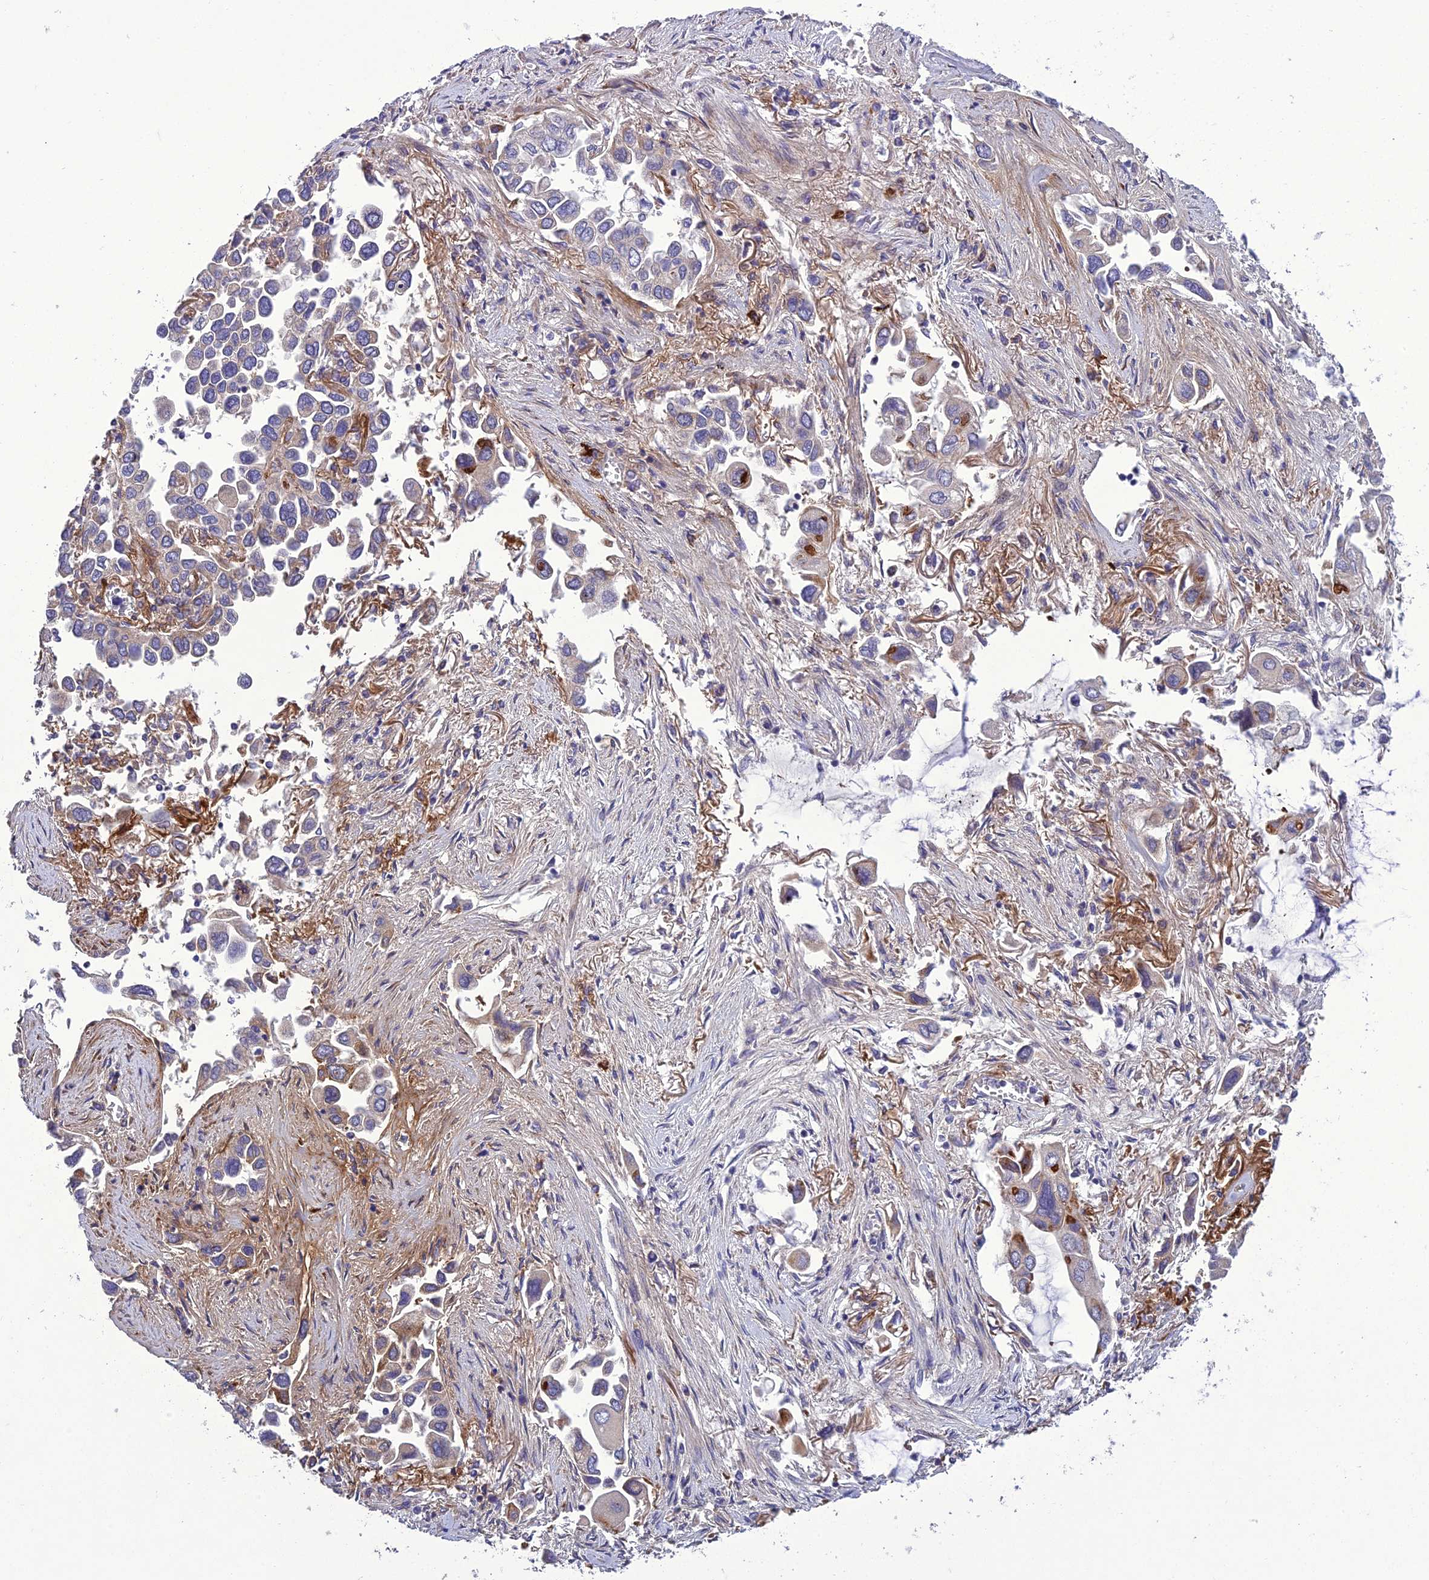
{"staining": {"intensity": "negative", "quantity": "none", "location": "none"}, "tissue": "lung cancer", "cell_type": "Tumor cells", "image_type": "cancer", "snomed": [{"axis": "morphology", "description": "Adenocarcinoma, NOS"}, {"axis": "topography", "description": "Lung"}], "caption": "A histopathology image of lung cancer stained for a protein demonstrates no brown staining in tumor cells.", "gene": "ADIPOR2", "patient": {"sex": "female", "age": 76}}